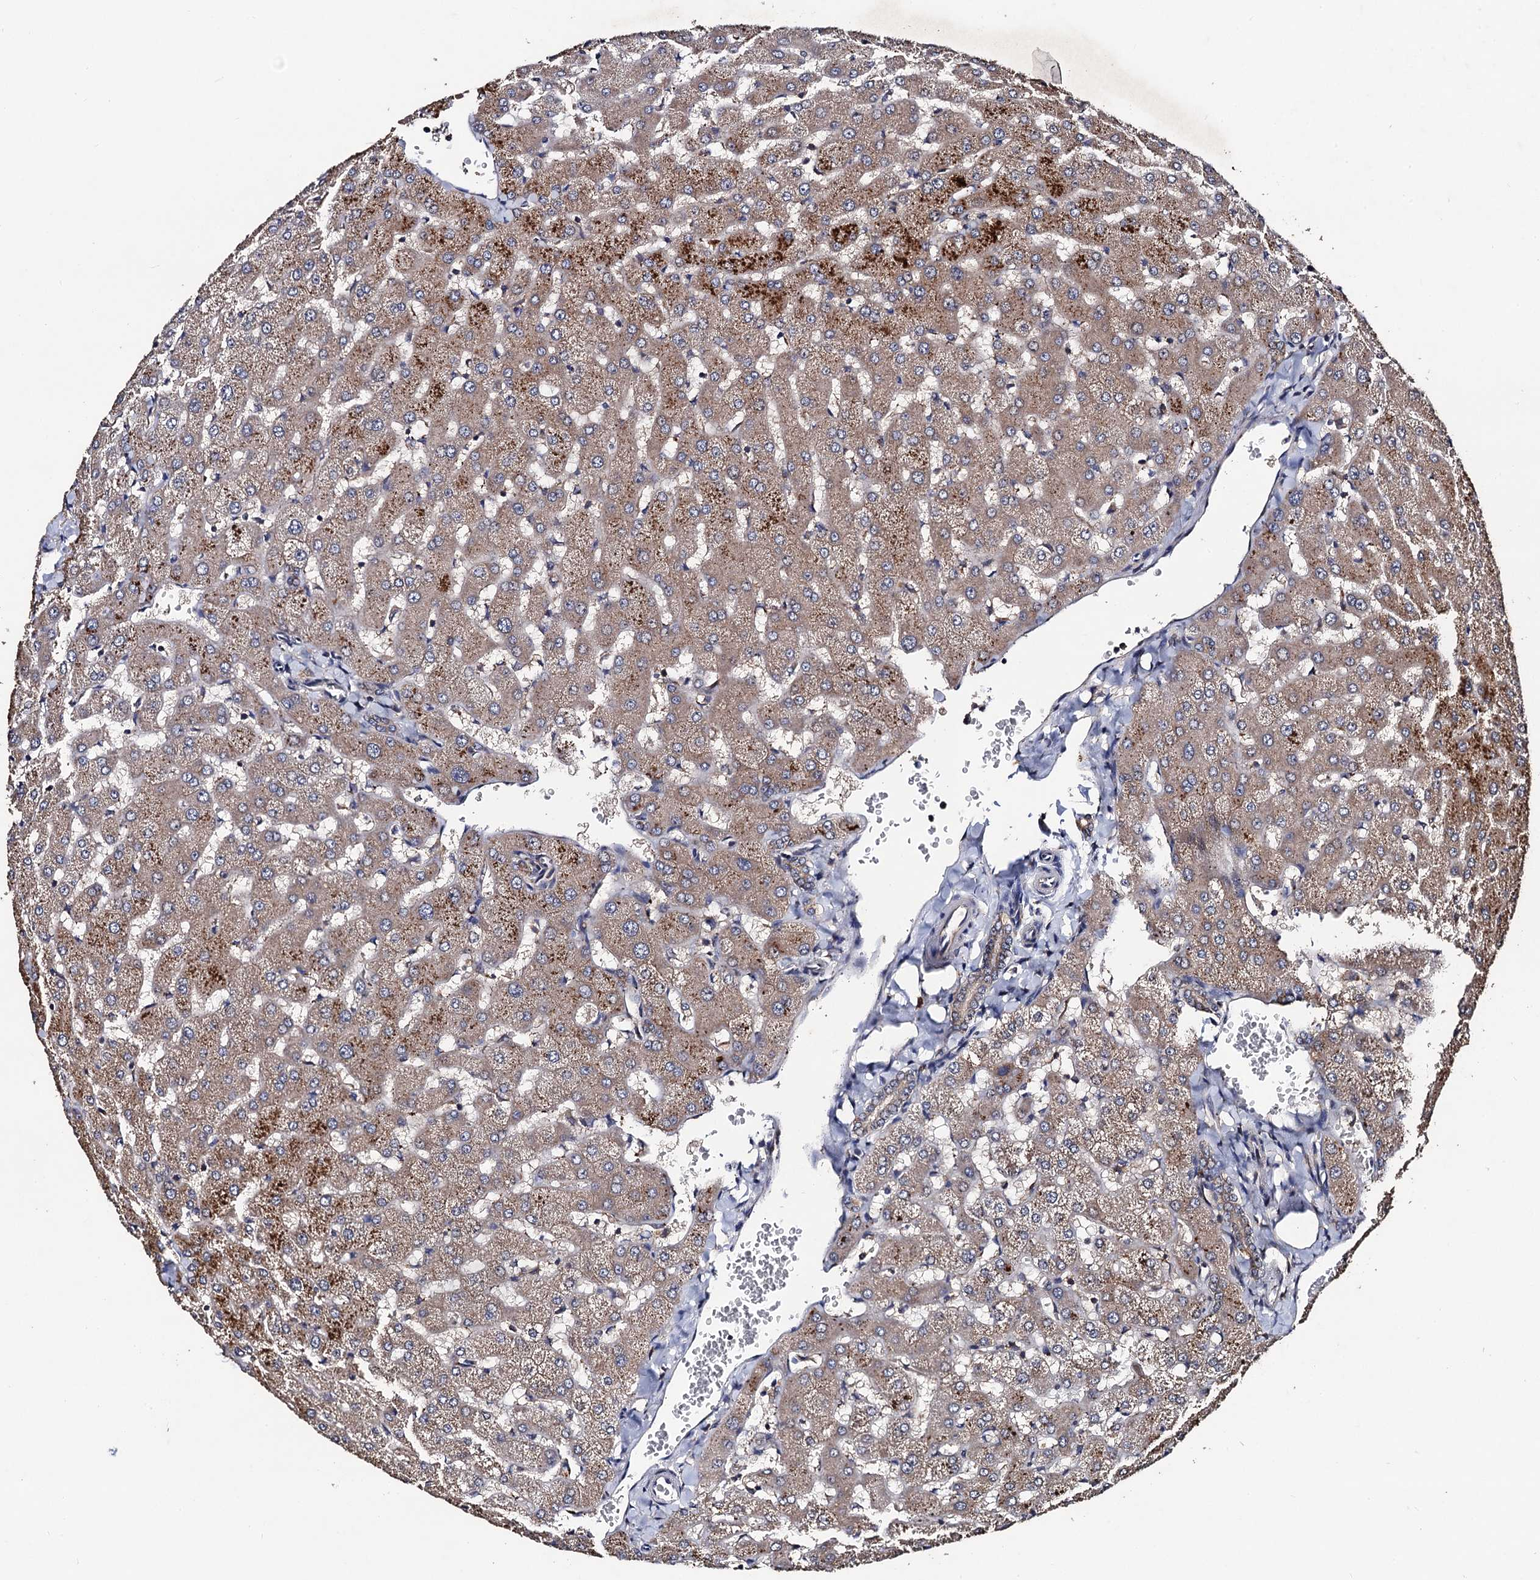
{"staining": {"intensity": "weak", "quantity": ">75%", "location": "cytoplasmic/membranous"}, "tissue": "liver", "cell_type": "Cholangiocytes", "image_type": "normal", "snomed": [{"axis": "morphology", "description": "Normal tissue, NOS"}, {"axis": "topography", "description": "Liver"}], "caption": "An image of liver stained for a protein shows weak cytoplasmic/membranous brown staining in cholangiocytes. (DAB (3,3'-diaminobenzidine) IHC with brightfield microscopy, high magnification).", "gene": "PPTC7", "patient": {"sex": "female", "age": 63}}